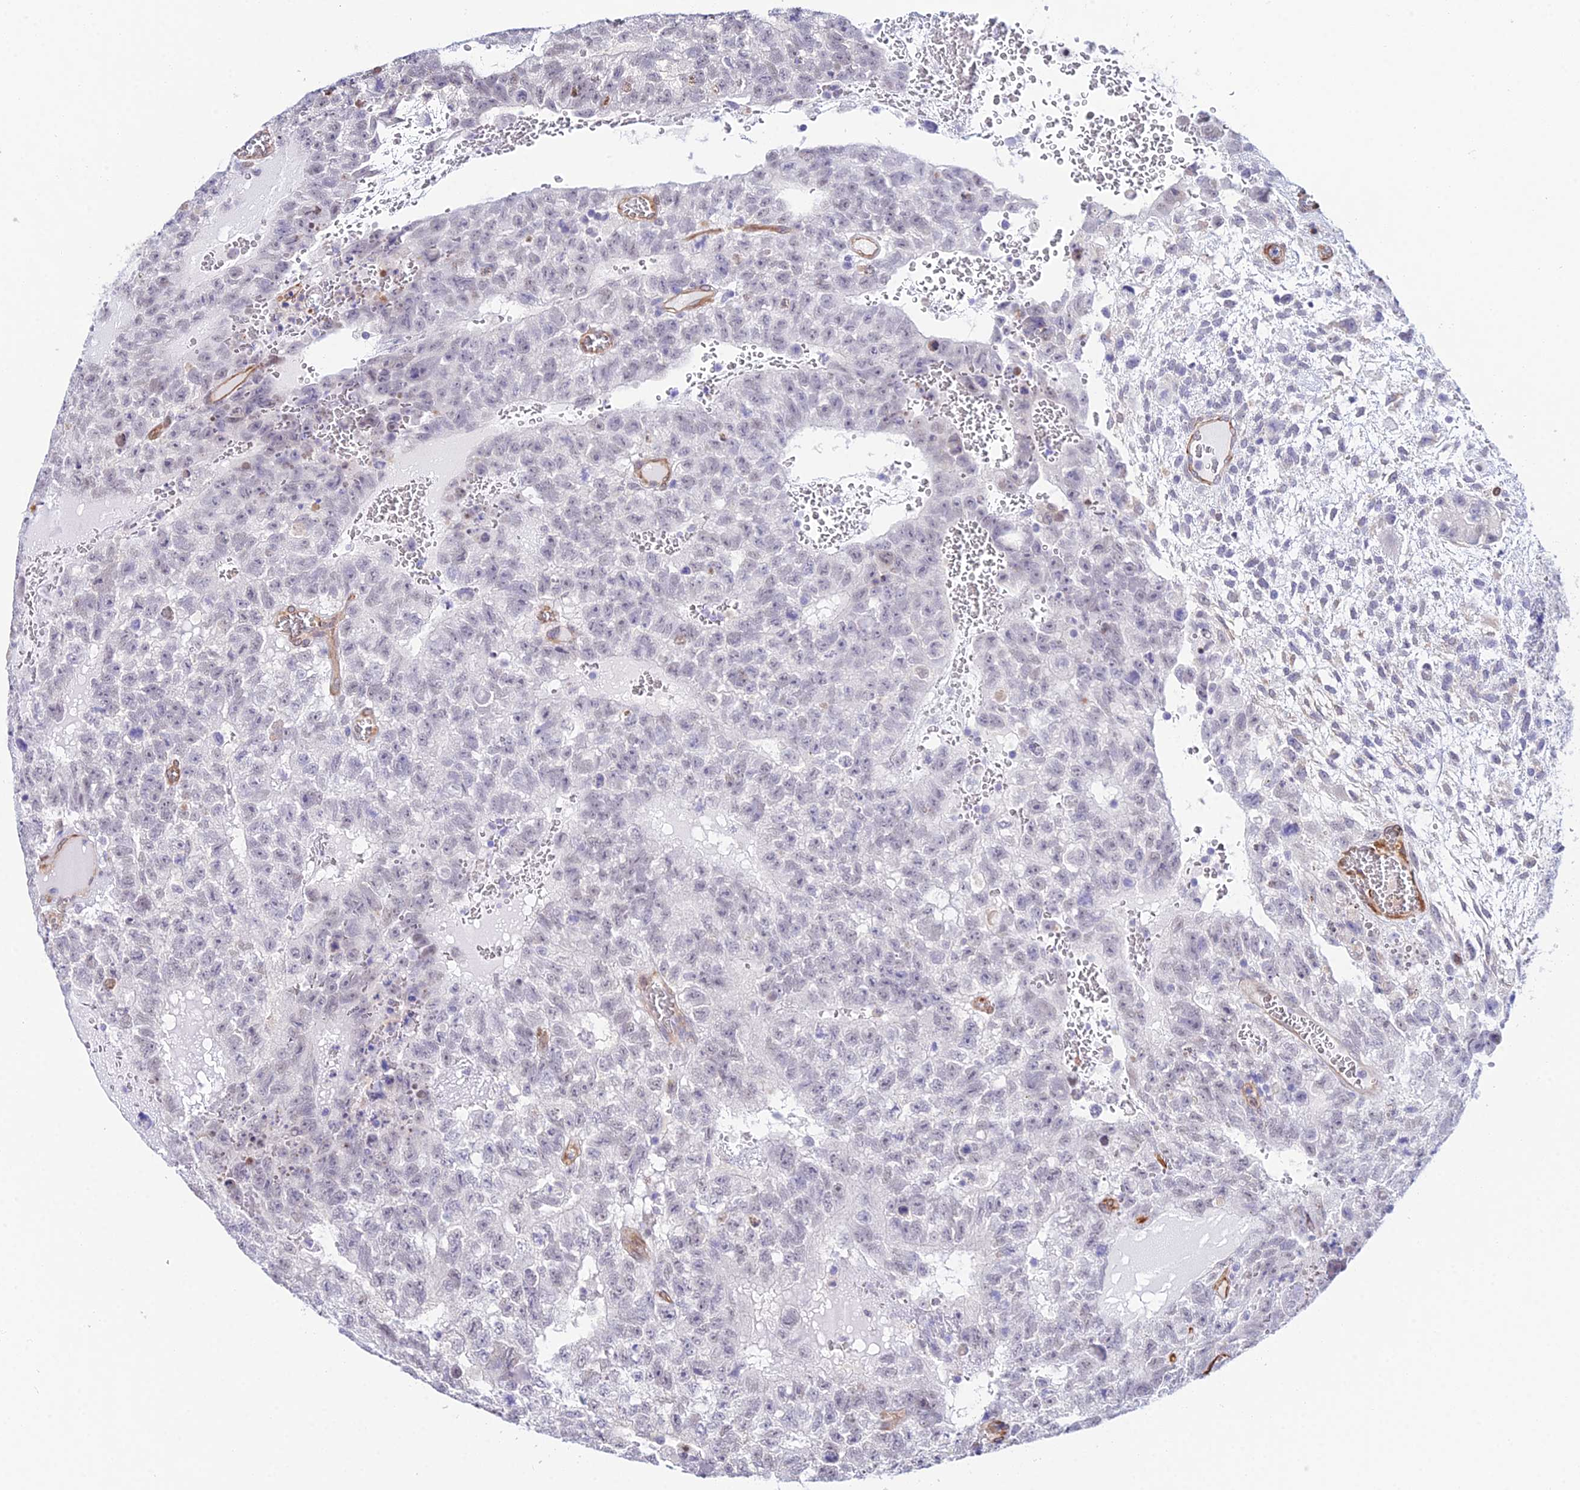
{"staining": {"intensity": "negative", "quantity": "none", "location": "none"}, "tissue": "testis cancer", "cell_type": "Tumor cells", "image_type": "cancer", "snomed": [{"axis": "morphology", "description": "Carcinoma, Embryonal, NOS"}, {"axis": "topography", "description": "Testis"}], "caption": "This is an immunohistochemistry image of human testis cancer (embryonal carcinoma). There is no staining in tumor cells.", "gene": "MXRA7", "patient": {"sex": "male", "age": 26}}